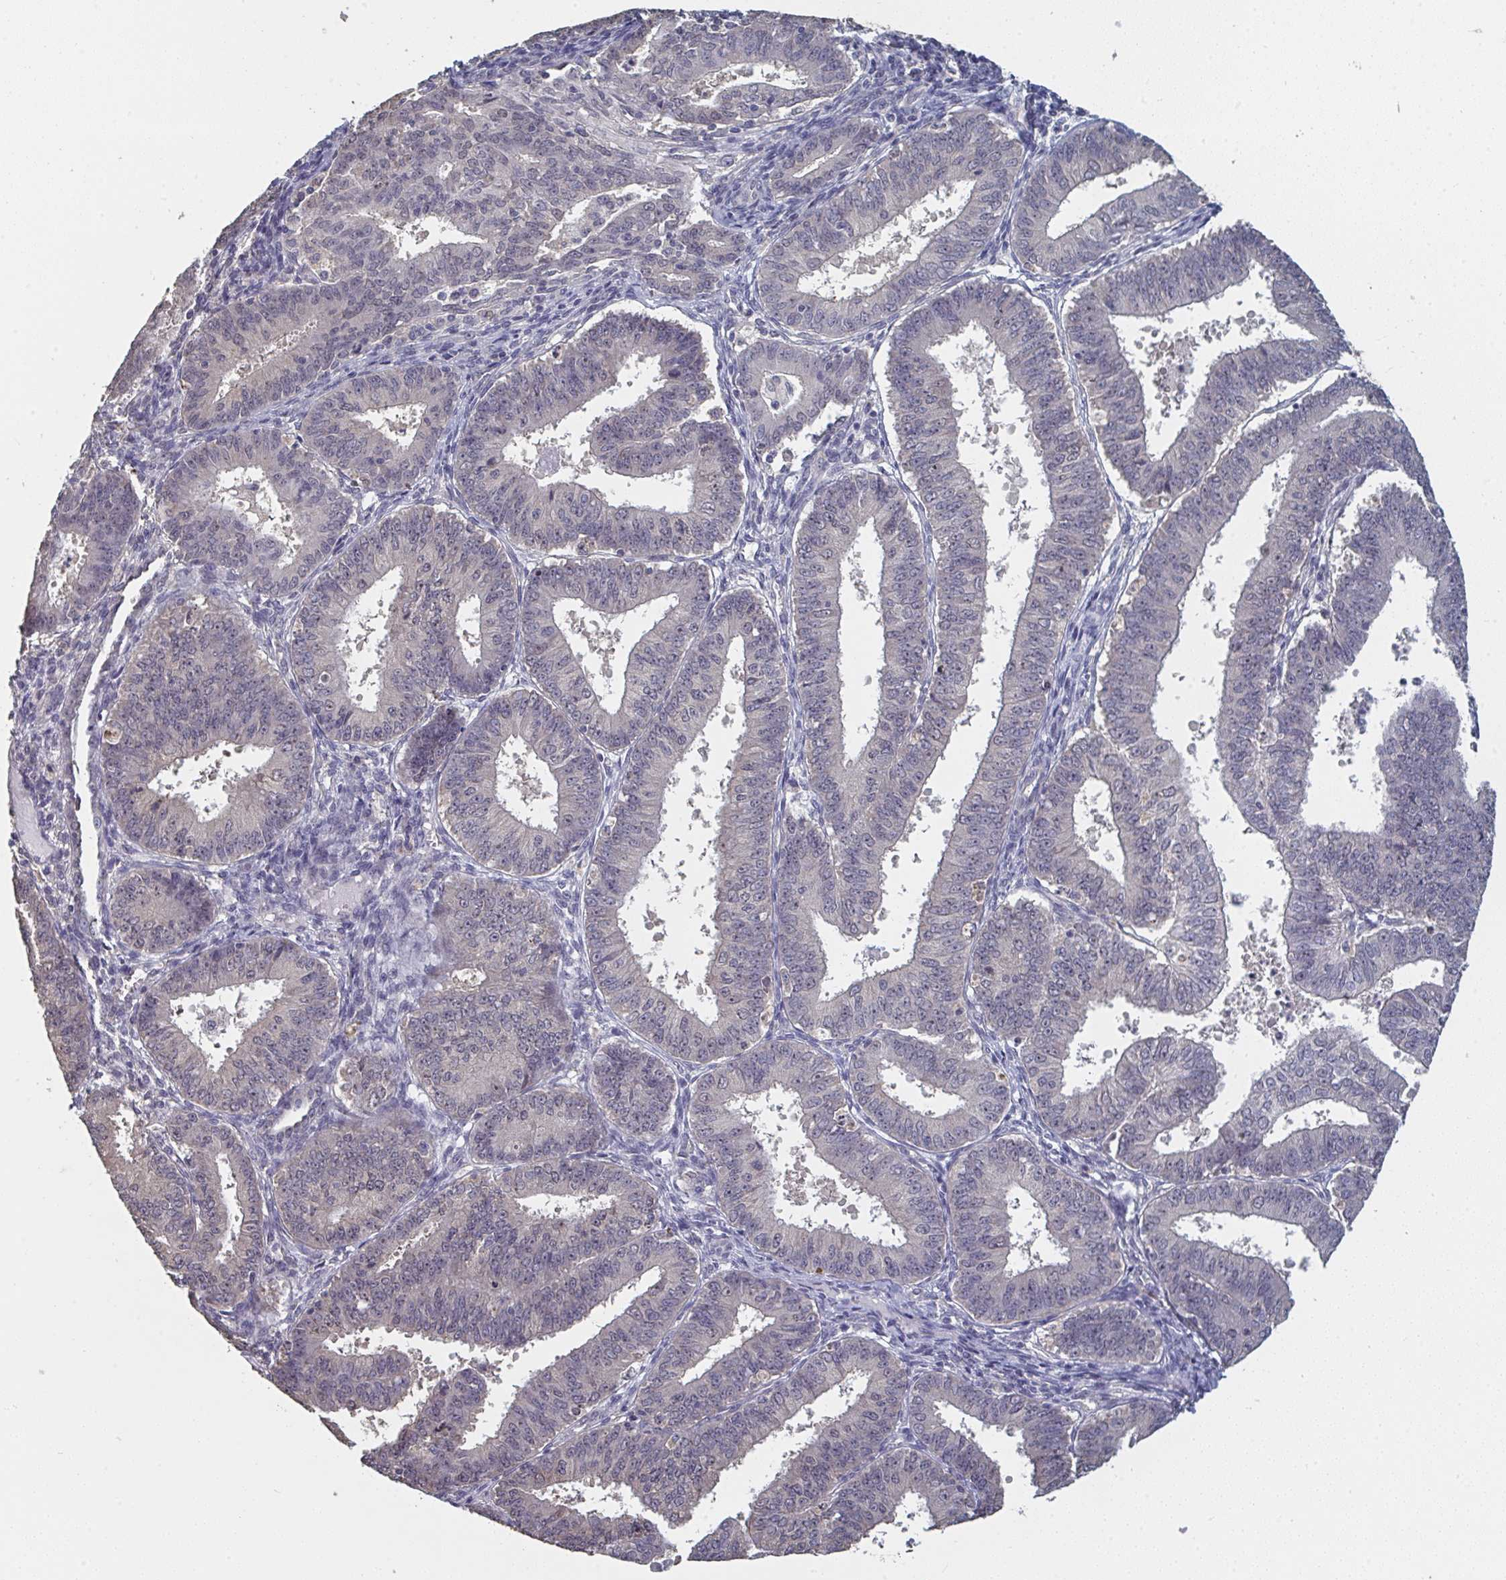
{"staining": {"intensity": "negative", "quantity": "none", "location": "none"}, "tissue": "endometrial cancer", "cell_type": "Tumor cells", "image_type": "cancer", "snomed": [{"axis": "morphology", "description": "Adenocarcinoma, NOS"}, {"axis": "topography", "description": "Endometrium"}], "caption": "Histopathology image shows no protein expression in tumor cells of endometrial cancer (adenocarcinoma) tissue.", "gene": "LIX1", "patient": {"sex": "female", "age": 73}}